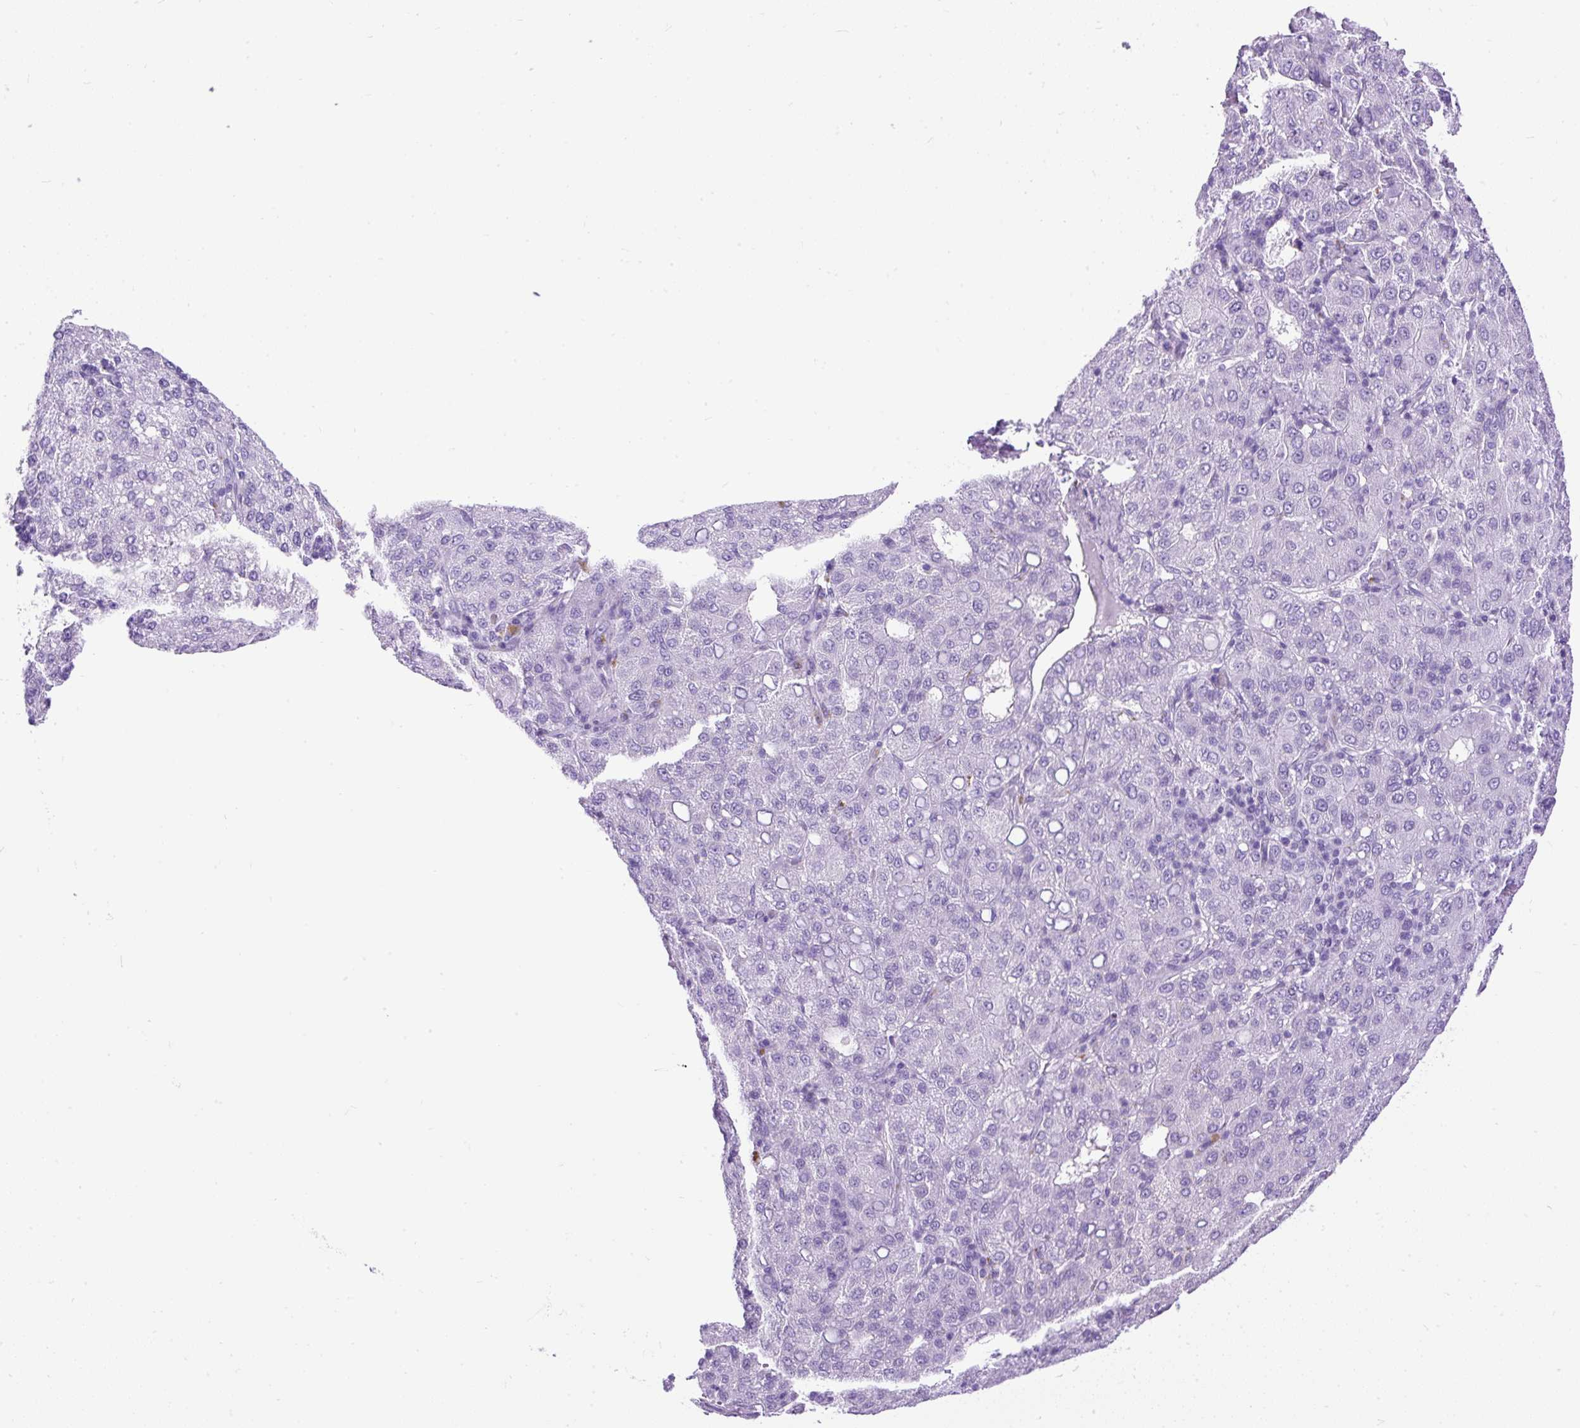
{"staining": {"intensity": "negative", "quantity": "none", "location": "none"}, "tissue": "liver cancer", "cell_type": "Tumor cells", "image_type": "cancer", "snomed": [{"axis": "morphology", "description": "Carcinoma, Hepatocellular, NOS"}, {"axis": "topography", "description": "Liver"}], "caption": "High power microscopy photomicrograph of an IHC micrograph of liver cancer (hepatocellular carcinoma), revealing no significant staining in tumor cells.", "gene": "PDIA2", "patient": {"sex": "male", "age": 65}}